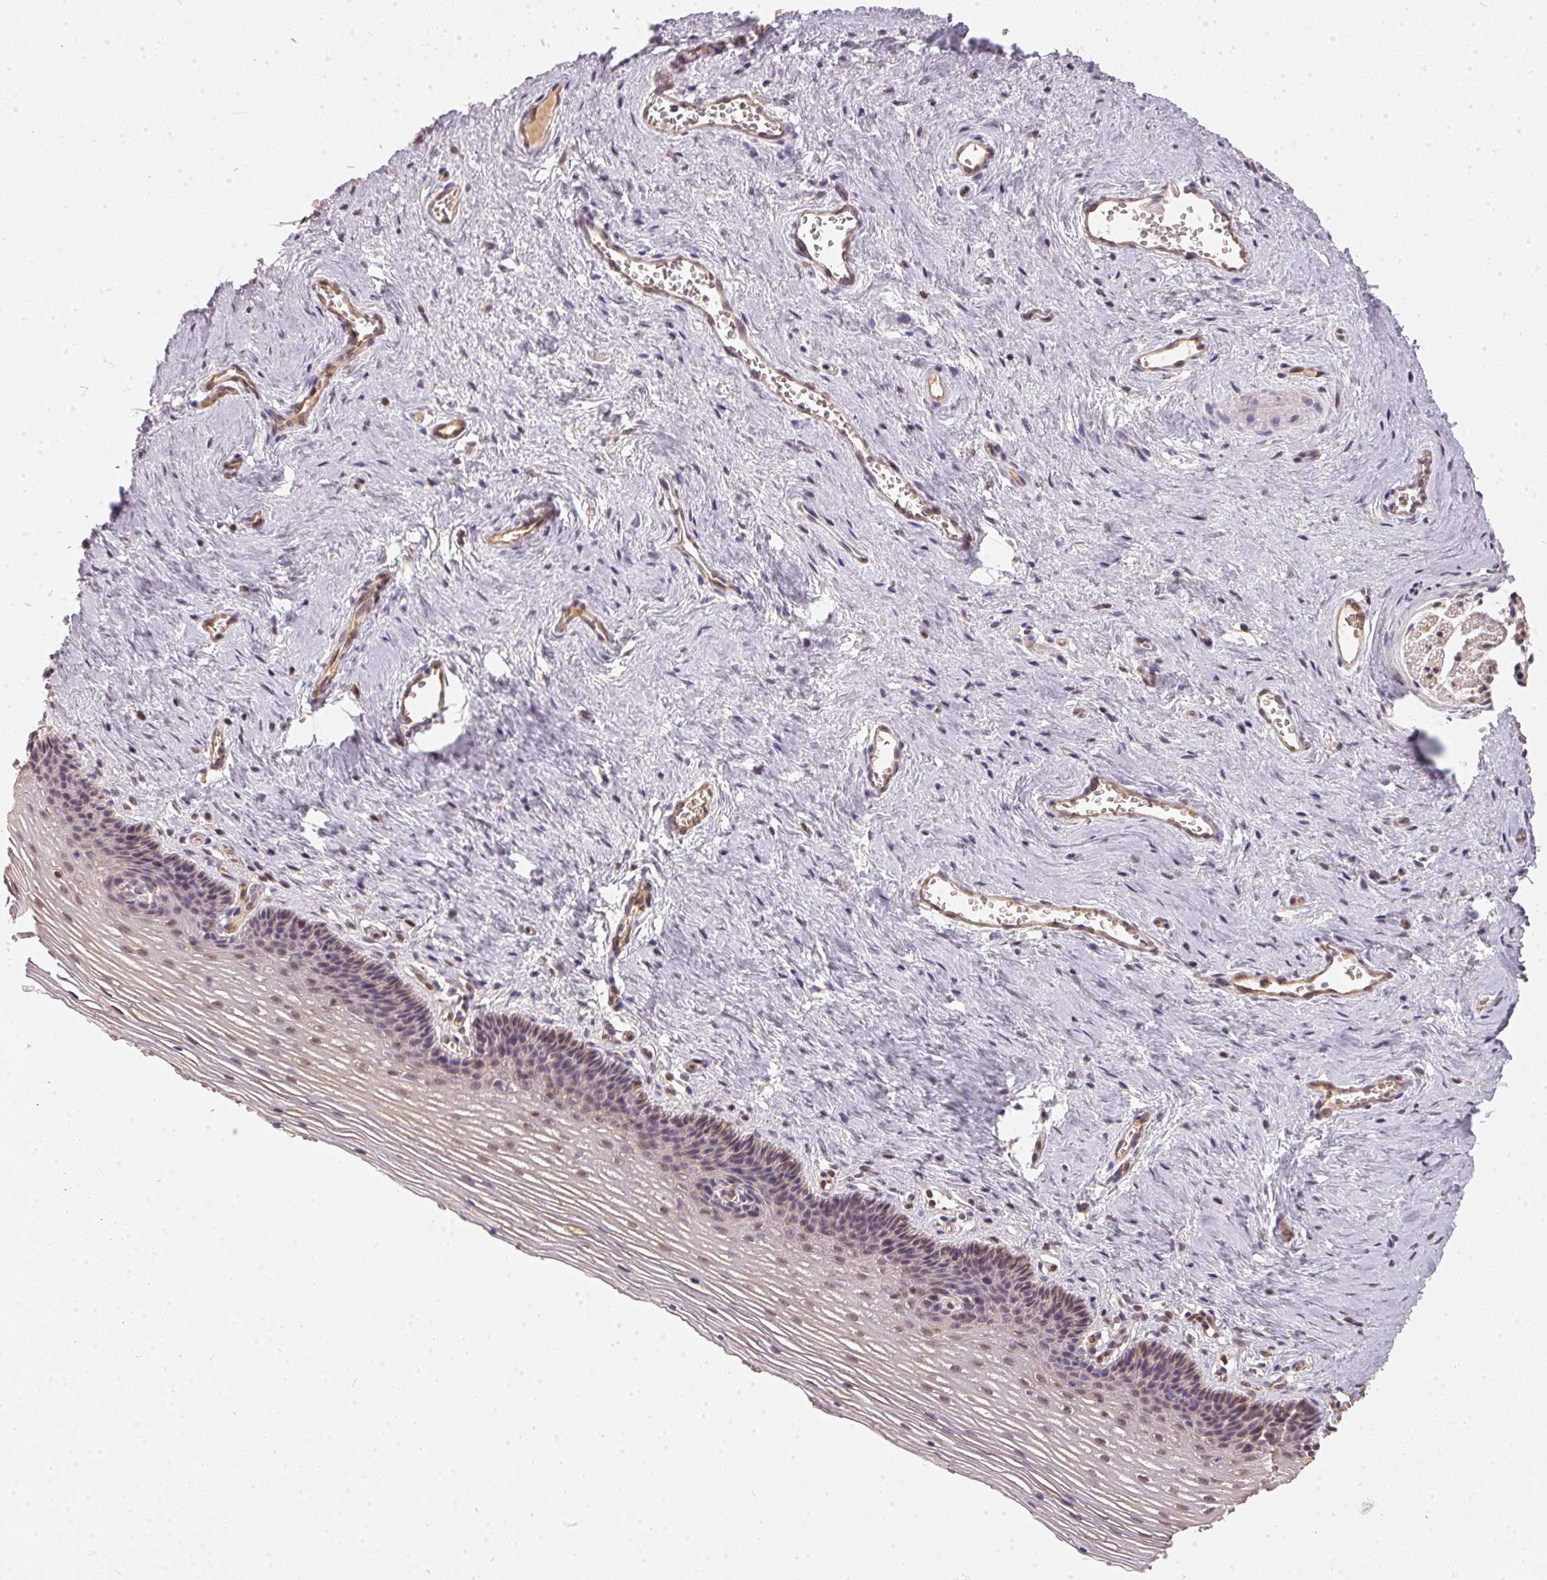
{"staining": {"intensity": "weak", "quantity": "<25%", "location": "cytoplasmic/membranous"}, "tissue": "vagina", "cell_type": "Squamous epithelial cells", "image_type": "normal", "snomed": [{"axis": "morphology", "description": "Normal tissue, NOS"}, {"axis": "topography", "description": "Vagina"}, {"axis": "topography", "description": "Cervix"}], "caption": "Vagina was stained to show a protein in brown. There is no significant staining in squamous epithelial cells. (DAB (3,3'-diaminobenzidine) immunohistochemistry visualized using brightfield microscopy, high magnification).", "gene": "BLMH", "patient": {"sex": "female", "age": 37}}